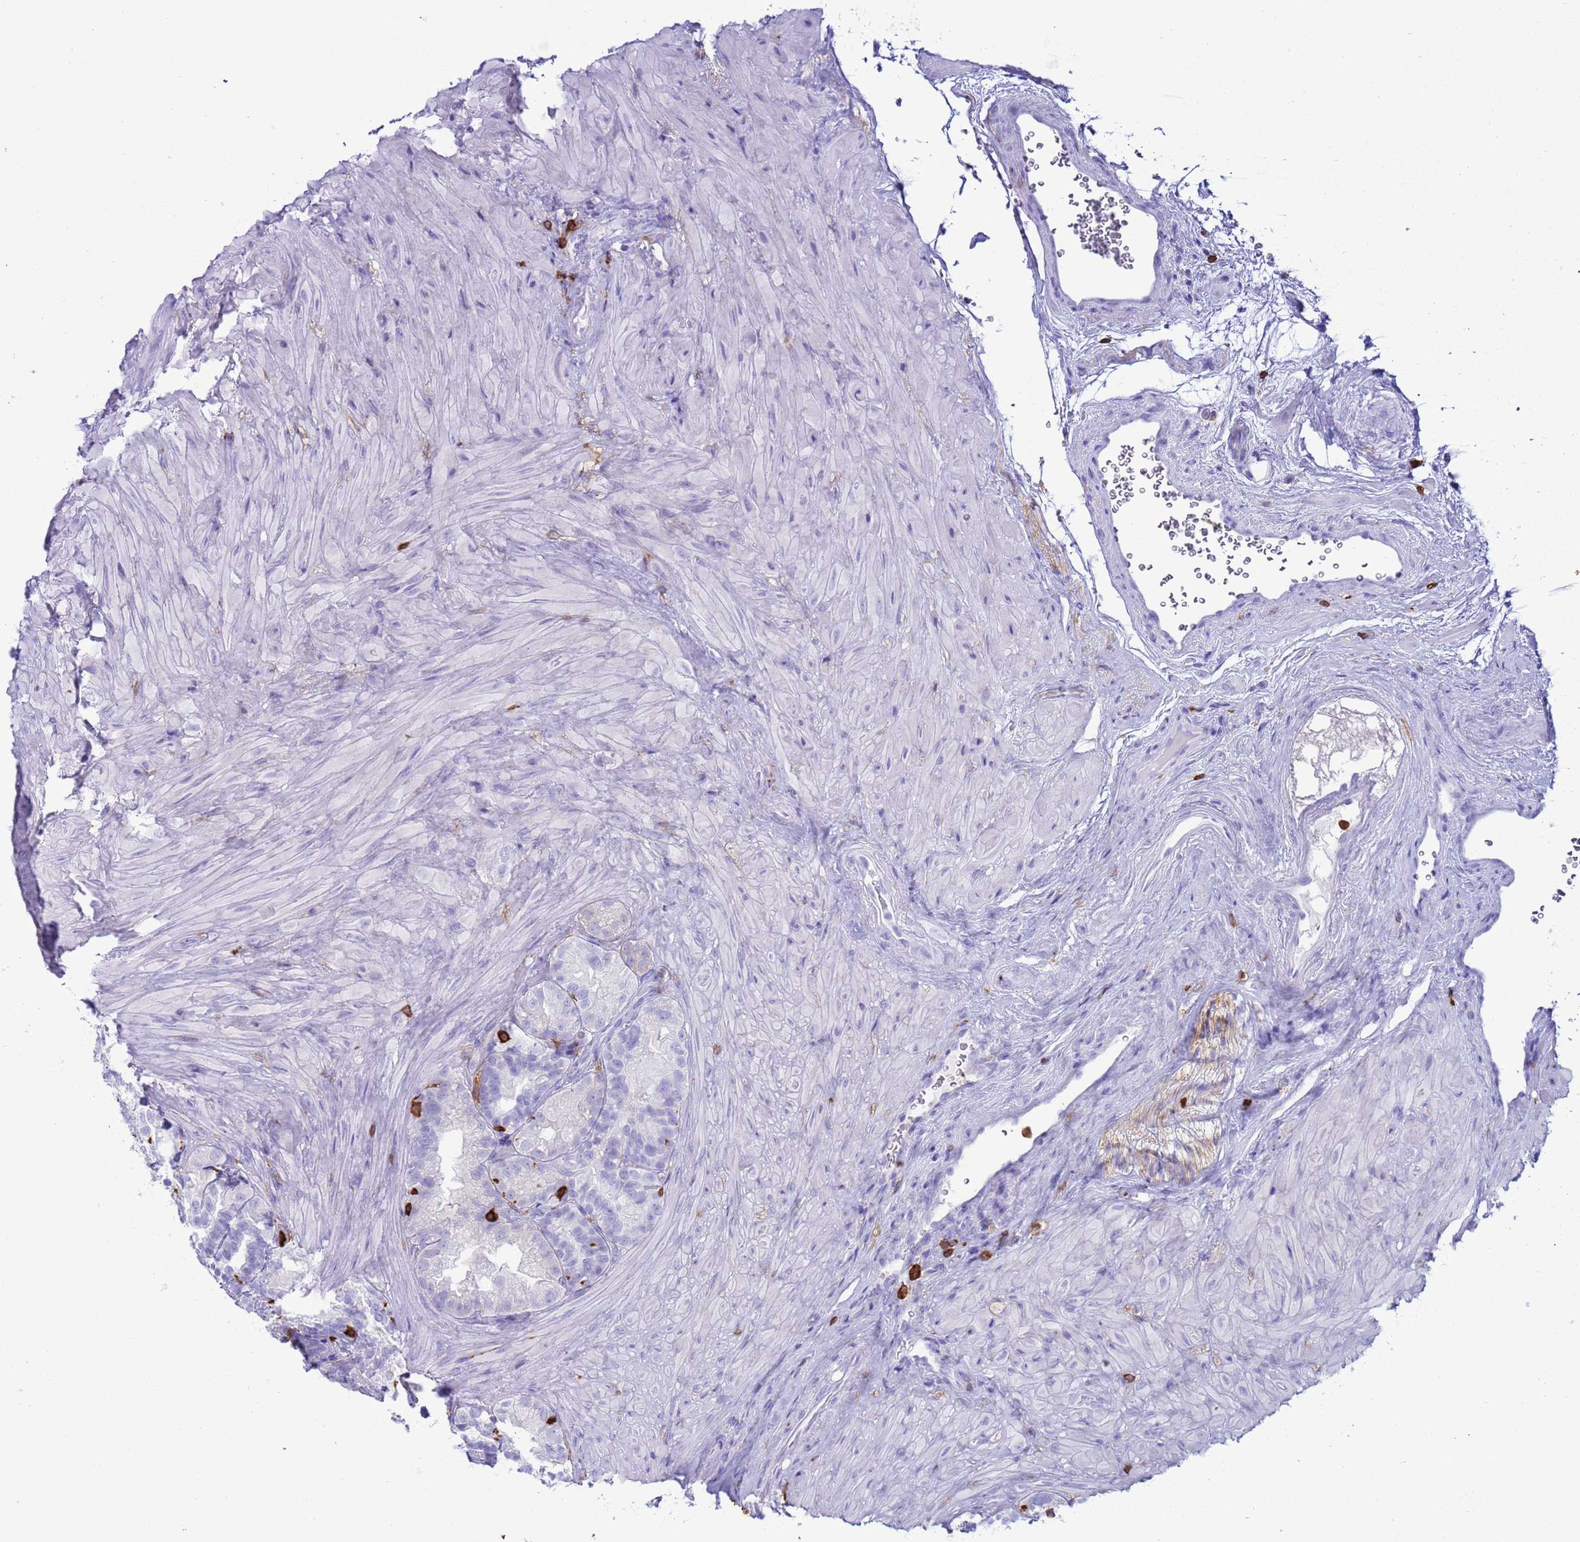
{"staining": {"intensity": "negative", "quantity": "none", "location": "none"}, "tissue": "seminal vesicle", "cell_type": "Glandular cells", "image_type": "normal", "snomed": [{"axis": "morphology", "description": "Normal tissue, NOS"}, {"axis": "topography", "description": "Seminal veicle"}], "caption": "There is no significant expression in glandular cells of seminal vesicle. (DAB (3,3'-diaminobenzidine) immunohistochemistry visualized using brightfield microscopy, high magnification).", "gene": "IRF5", "patient": {"sex": "male", "age": 60}}